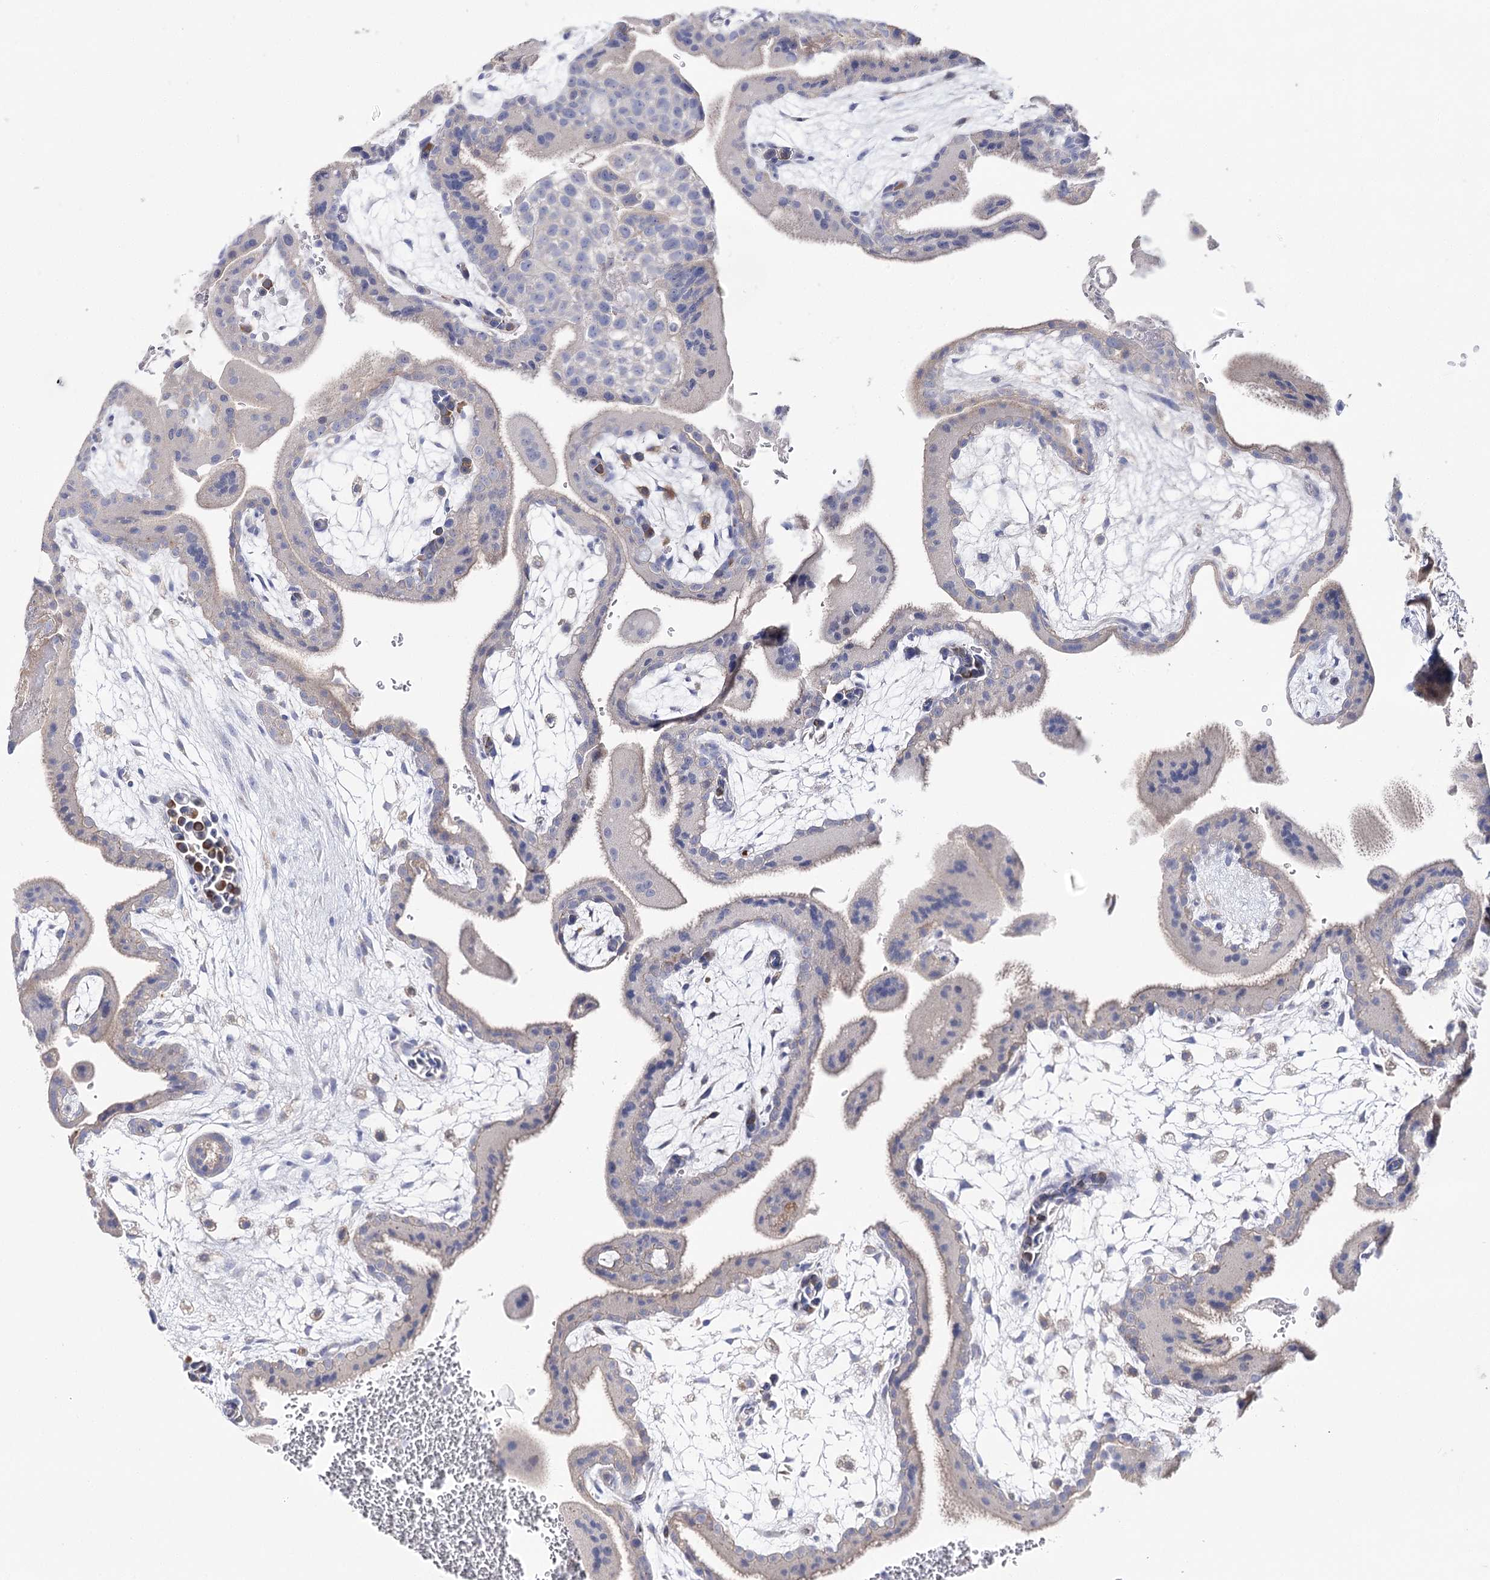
{"staining": {"intensity": "negative", "quantity": "none", "location": "none"}, "tissue": "placenta", "cell_type": "Trophoblastic cells", "image_type": "normal", "snomed": [{"axis": "morphology", "description": "Normal tissue, NOS"}, {"axis": "topography", "description": "Placenta"}], "caption": "Immunohistochemical staining of unremarkable placenta demonstrates no significant staining in trophoblastic cells. The staining was performed using DAB (3,3'-diaminobenzidine) to visualize the protein expression in brown, while the nuclei were stained in blue with hematoxylin (Magnification: 20x).", "gene": "NRAP", "patient": {"sex": "female", "age": 35}}